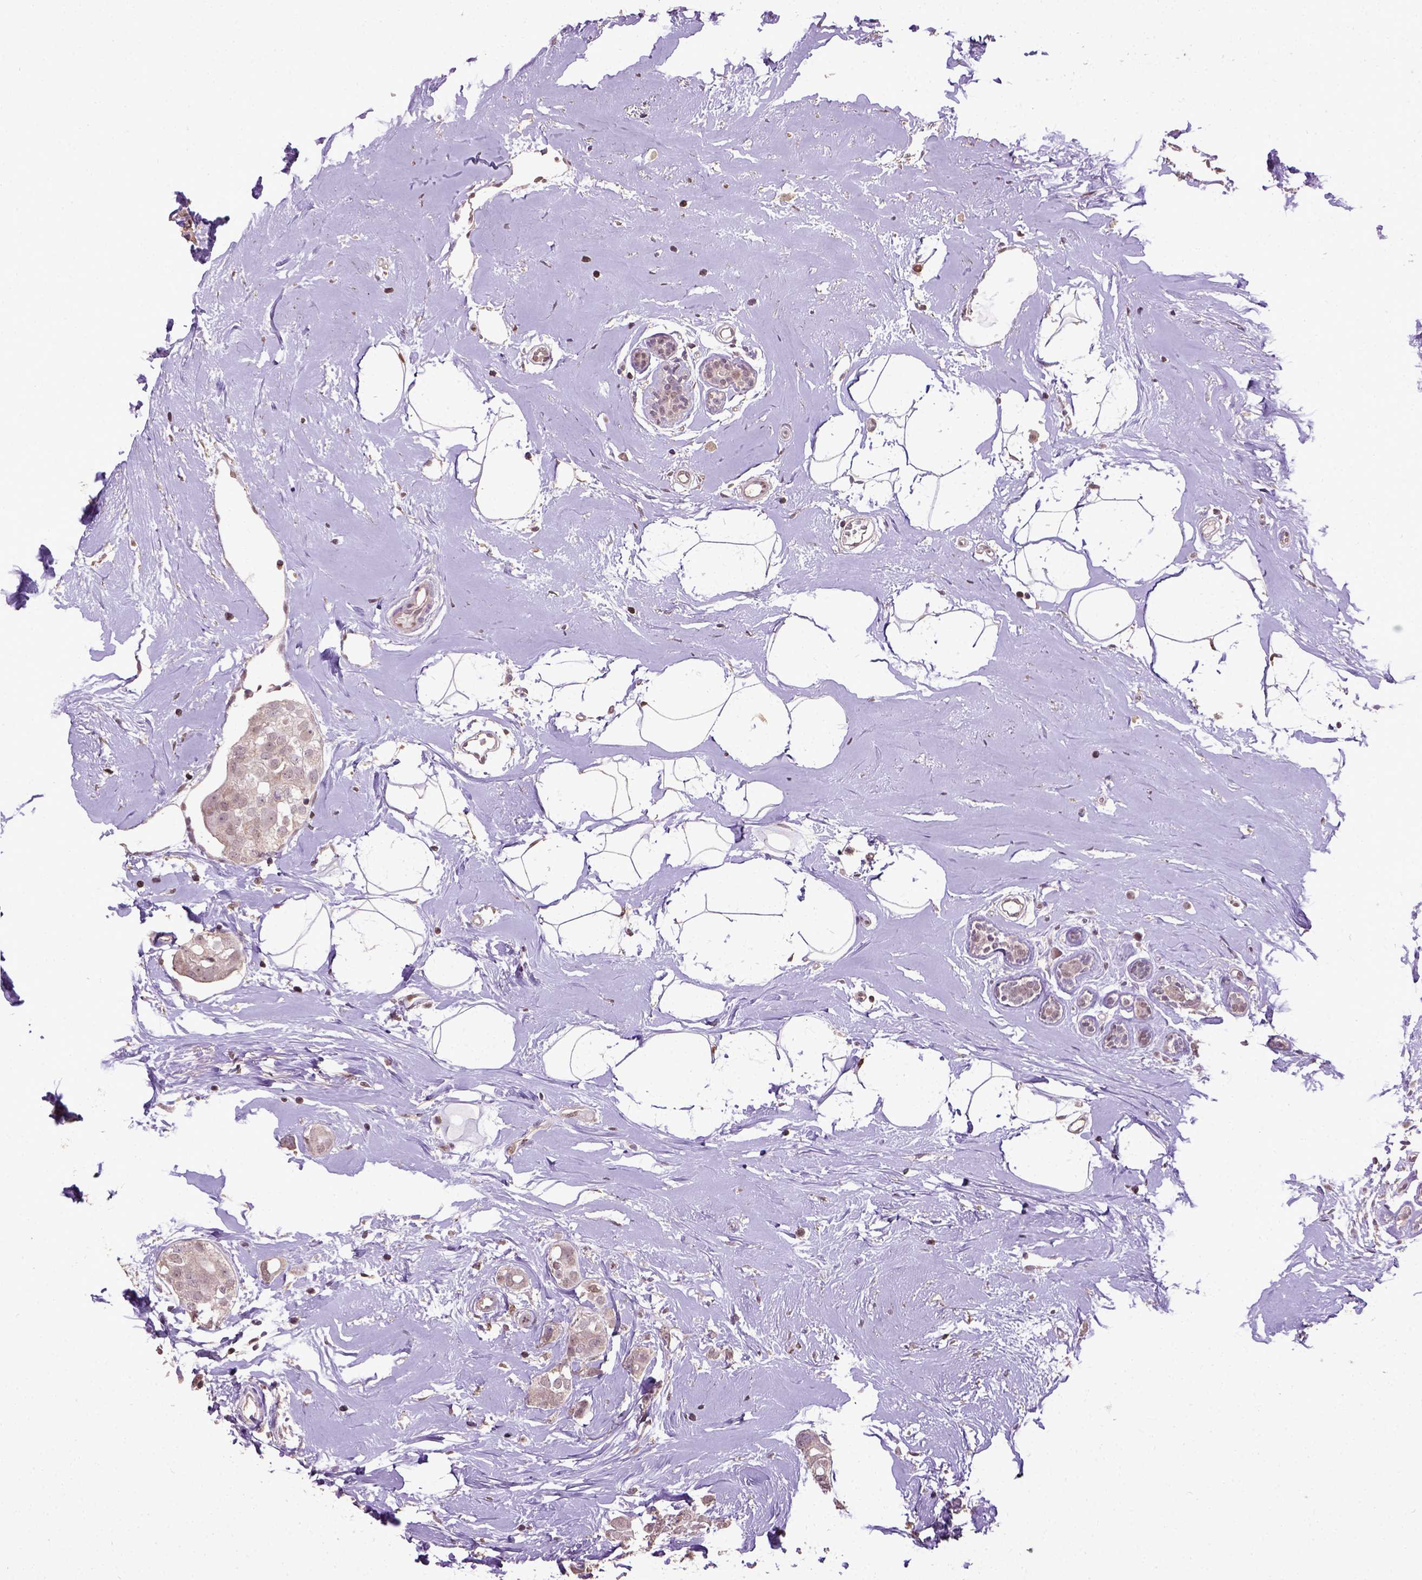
{"staining": {"intensity": "negative", "quantity": "none", "location": "none"}, "tissue": "breast cancer", "cell_type": "Tumor cells", "image_type": "cancer", "snomed": [{"axis": "morphology", "description": "Duct carcinoma"}, {"axis": "topography", "description": "Breast"}], "caption": "Immunohistochemistry (IHC) photomicrograph of neoplastic tissue: breast invasive ductal carcinoma stained with DAB (3,3'-diaminobenzidine) shows no significant protein expression in tumor cells. Nuclei are stained in blue.", "gene": "UBA3", "patient": {"sex": "female", "age": 40}}